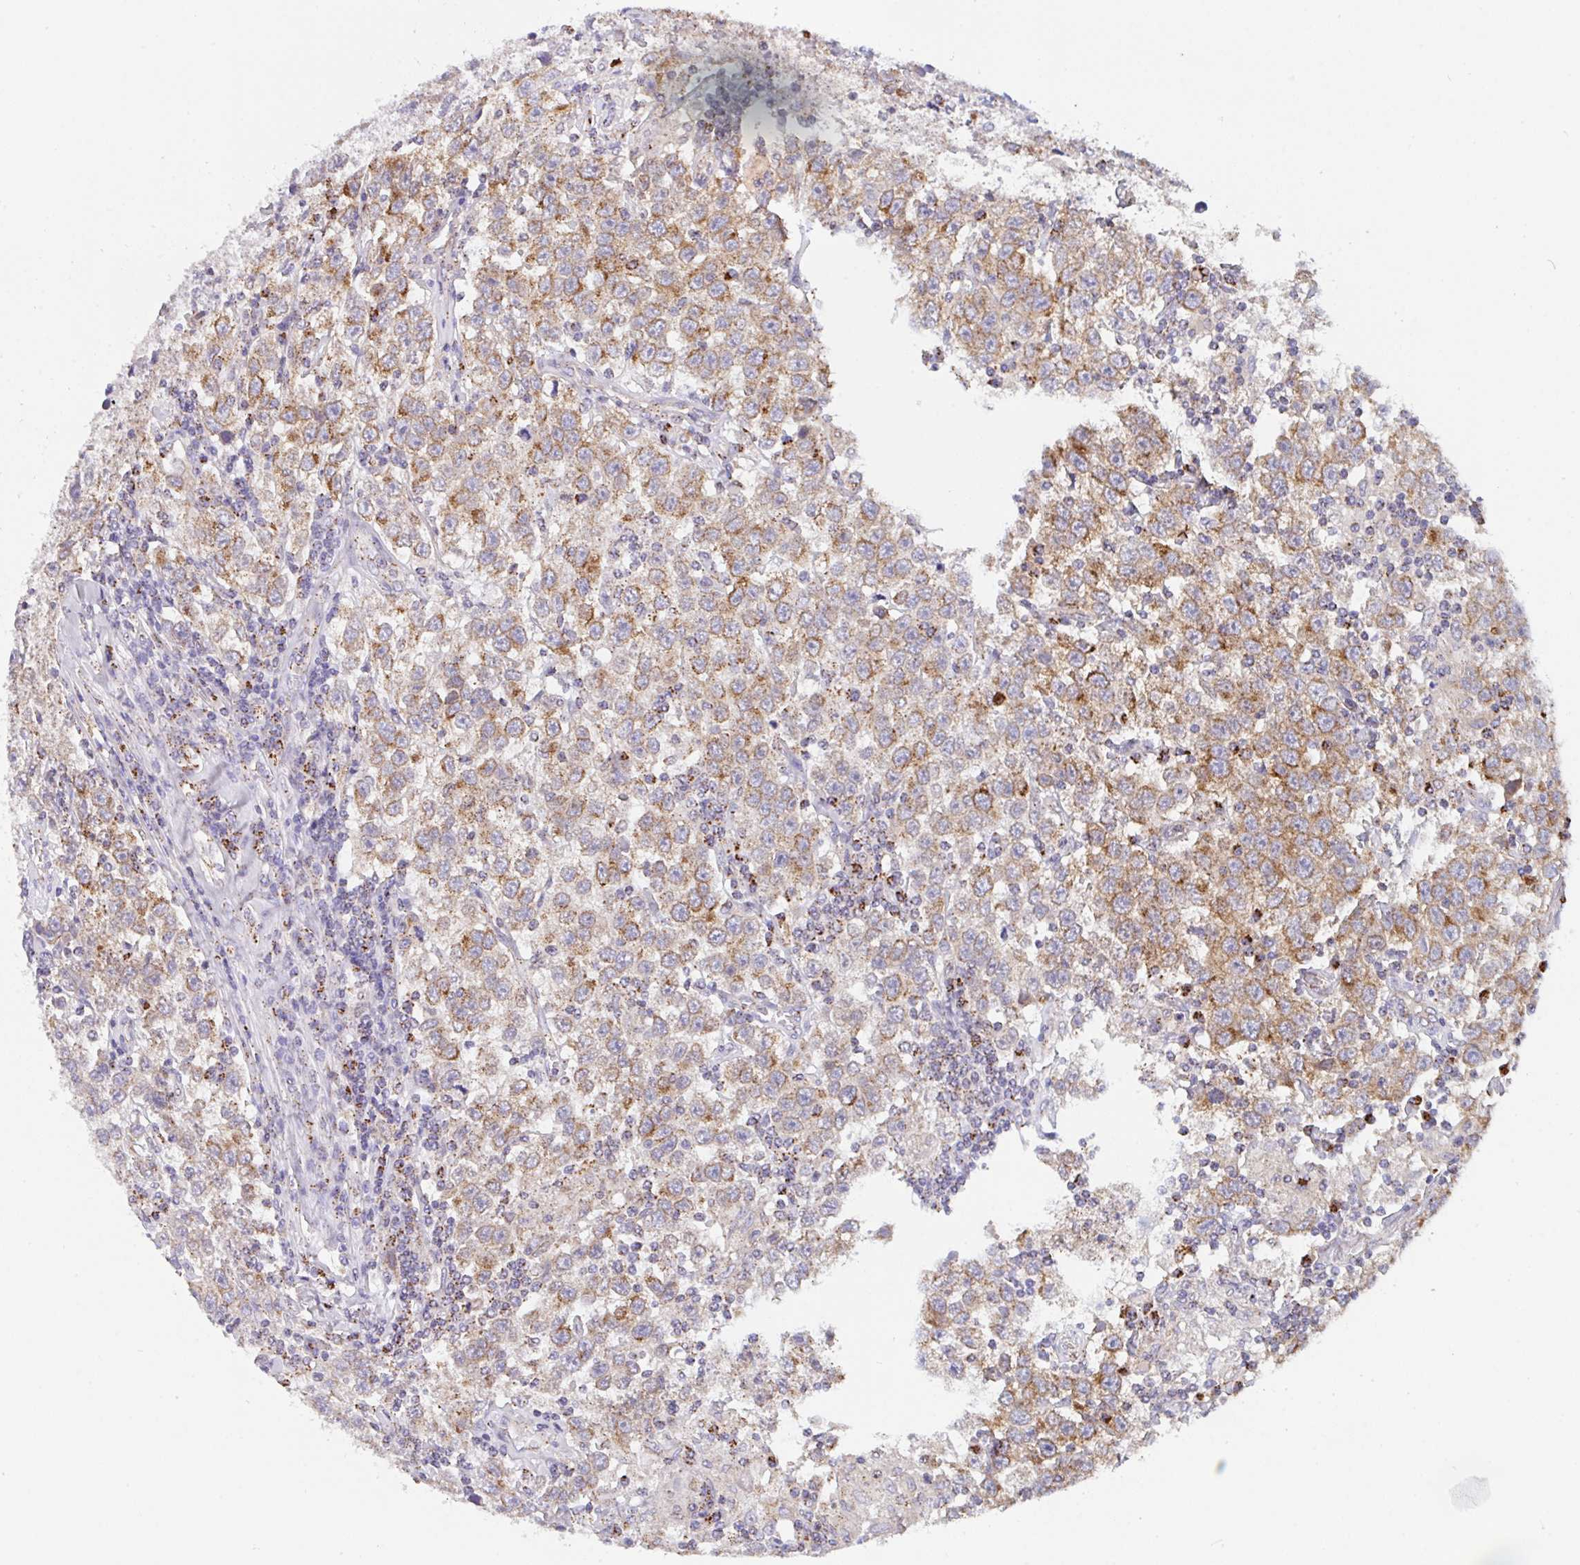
{"staining": {"intensity": "moderate", "quantity": ">75%", "location": "cytoplasmic/membranous"}, "tissue": "testis cancer", "cell_type": "Tumor cells", "image_type": "cancer", "snomed": [{"axis": "morphology", "description": "Seminoma, NOS"}, {"axis": "topography", "description": "Testis"}], "caption": "Immunohistochemistry (IHC) histopathology image of human seminoma (testis) stained for a protein (brown), which shows medium levels of moderate cytoplasmic/membranous staining in approximately >75% of tumor cells.", "gene": "PROSER3", "patient": {"sex": "male", "age": 41}}